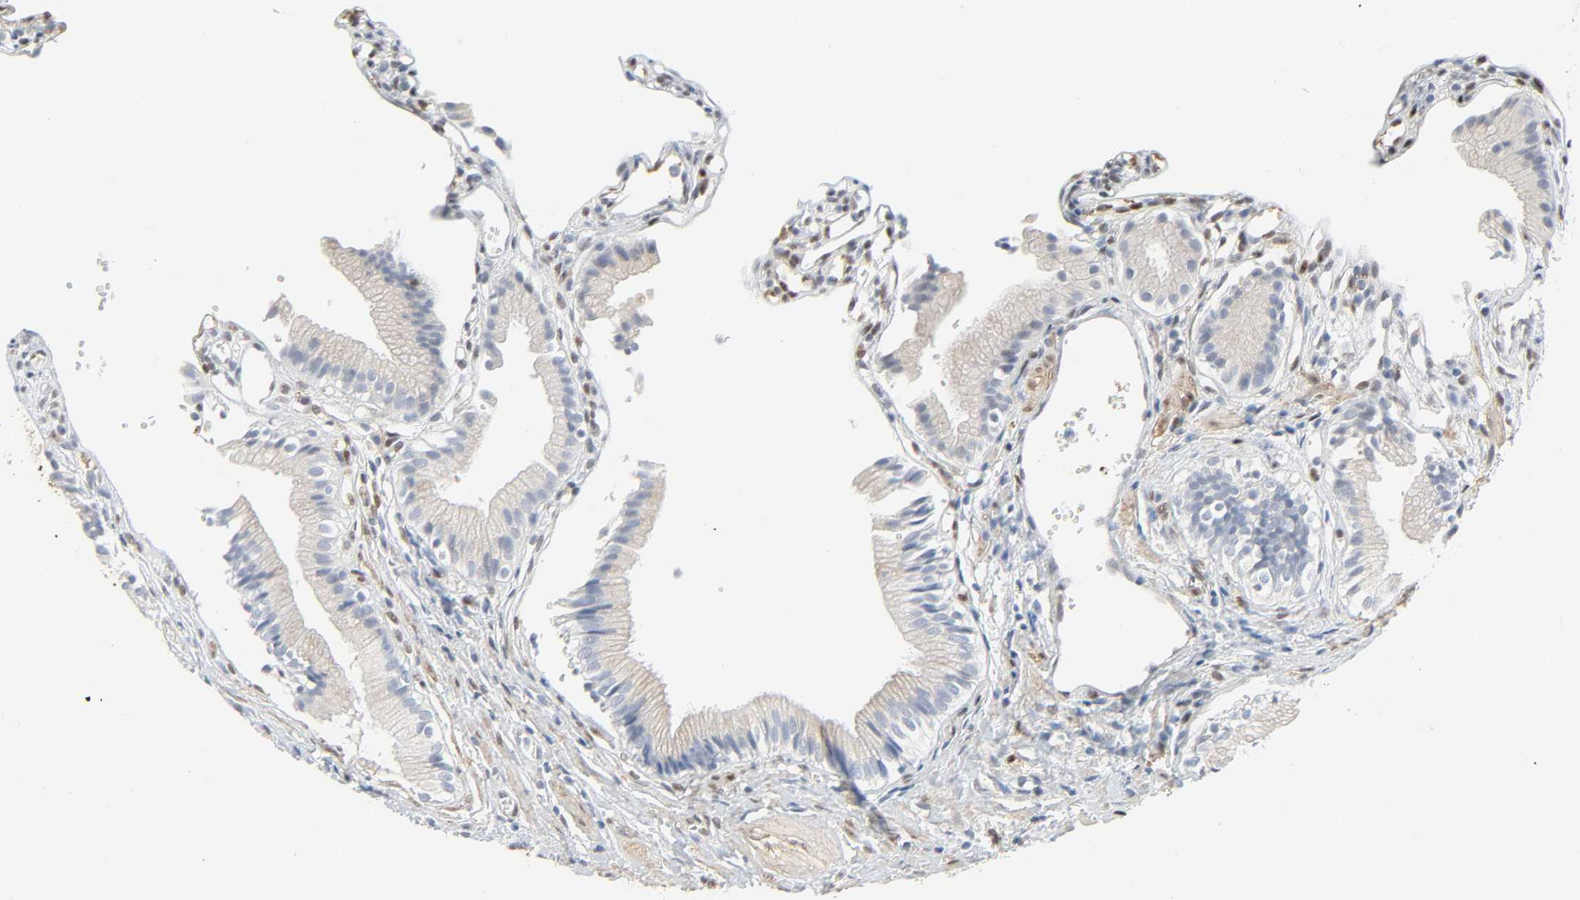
{"staining": {"intensity": "weak", "quantity": "25%-75%", "location": "cytoplasmic/membranous"}, "tissue": "gallbladder", "cell_type": "Glandular cells", "image_type": "normal", "snomed": [{"axis": "morphology", "description": "Normal tissue, NOS"}, {"axis": "topography", "description": "Gallbladder"}], "caption": "Immunohistochemical staining of unremarkable gallbladder demonstrates weak cytoplasmic/membranous protein staining in about 25%-75% of glandular cells. The protein is shown in brown color, while the nuclei are stained blue.", "gene": "ZBTB16", "patient": {"sex": "male", "age": 65}}